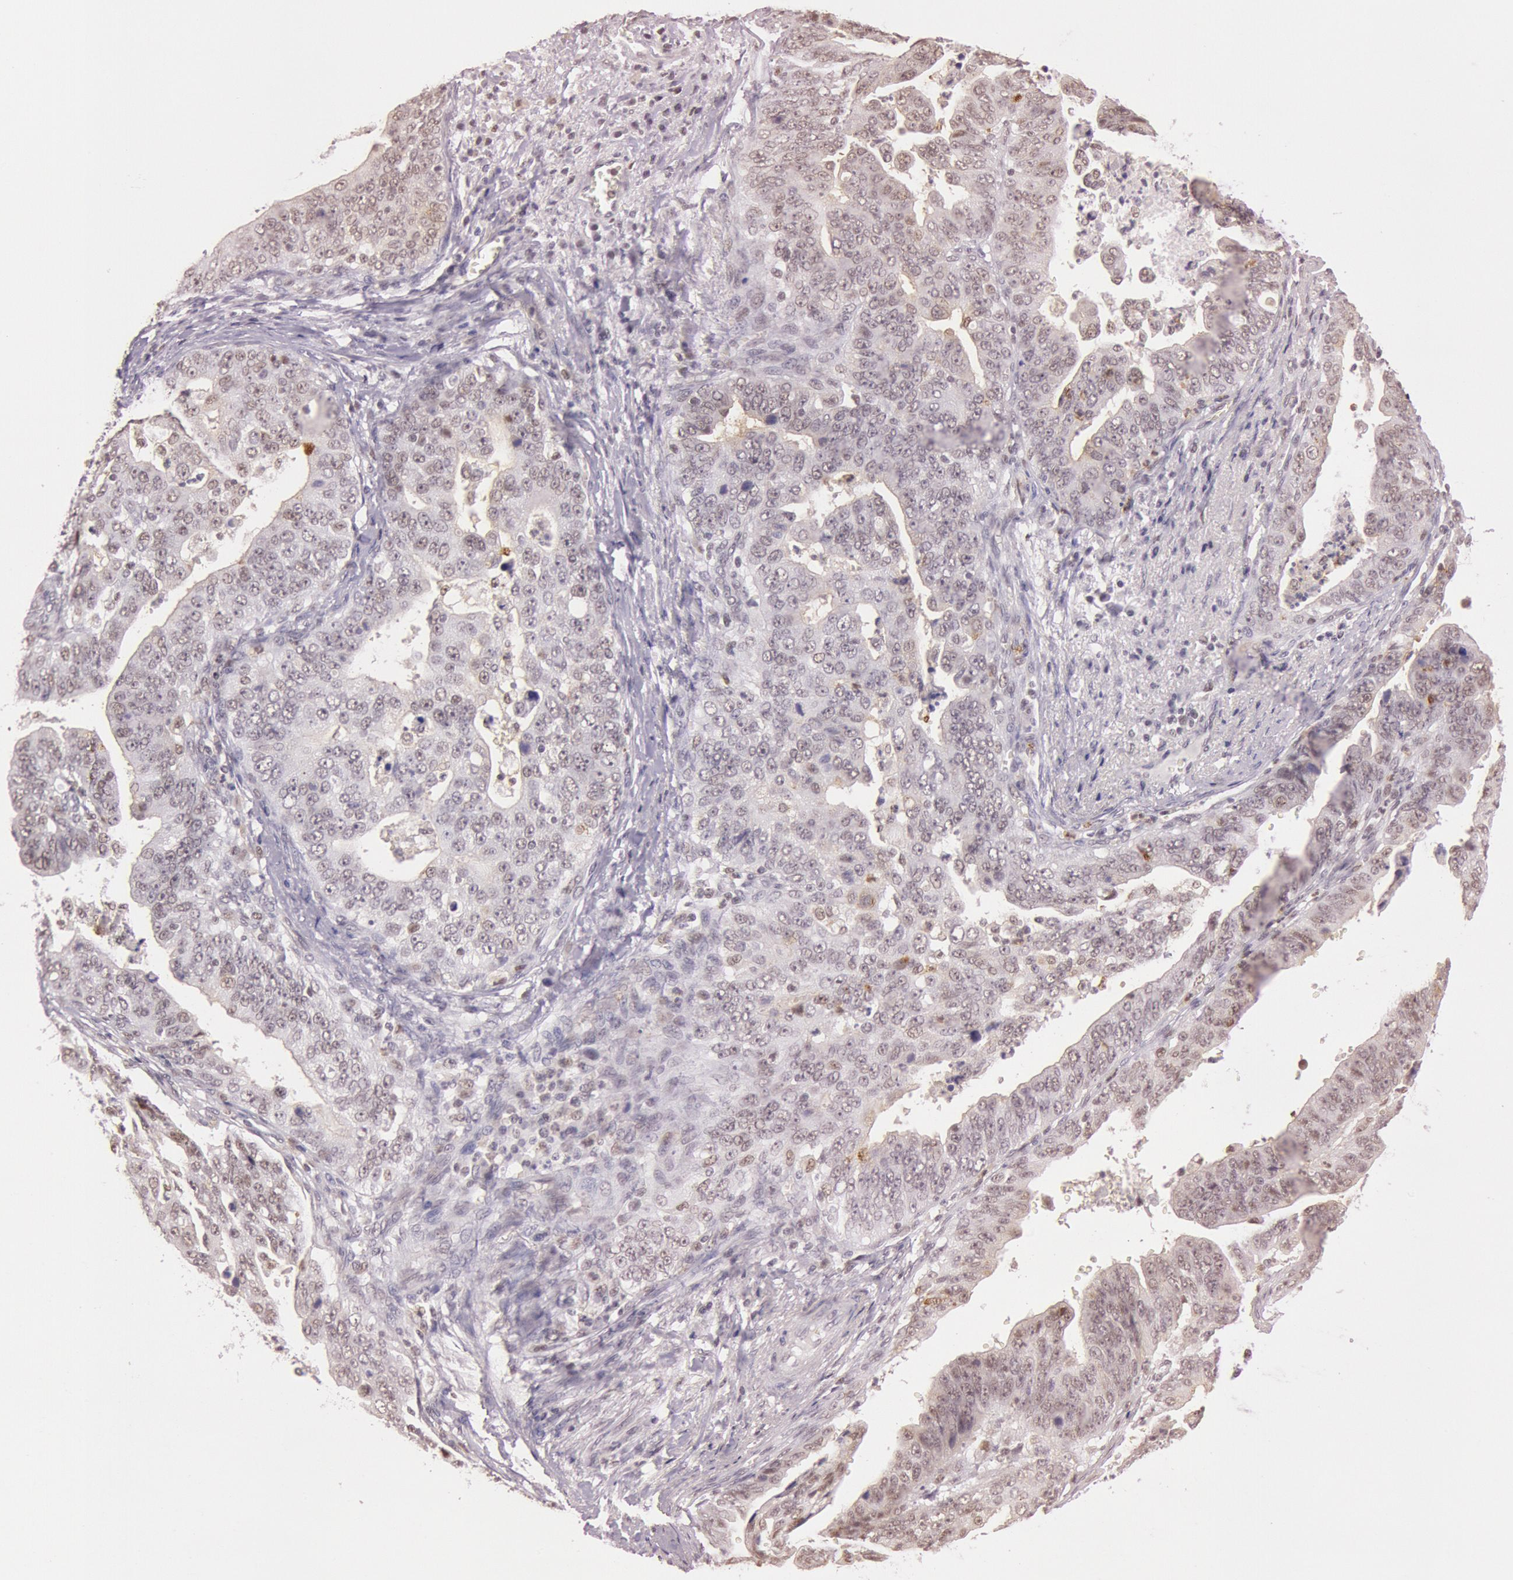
{"staining": {"intensity": "weak", "quantity": "<25%", "location": "nuclear"}, "tissue": "stomach cancer", "cell_type": "Tumor cells", "image_type": "cancer", "snomed": [{"axis": "morphology", "description": "Adenocarcinoma, NOS"}, {"axis": "topography", "description": "Stomach, upper"}], "caption": "A high-resolution image shows immunohistochemistry (IHC) staining of adenocarcinoma (stomach), which exhibits no significant positivity in tumor cells. (DAB immunohistochemistry (IHC) visualized using brightfield microscopy, high magnification).", "gene": "TASL", "patient": {"sex": "female", "age": 50}}